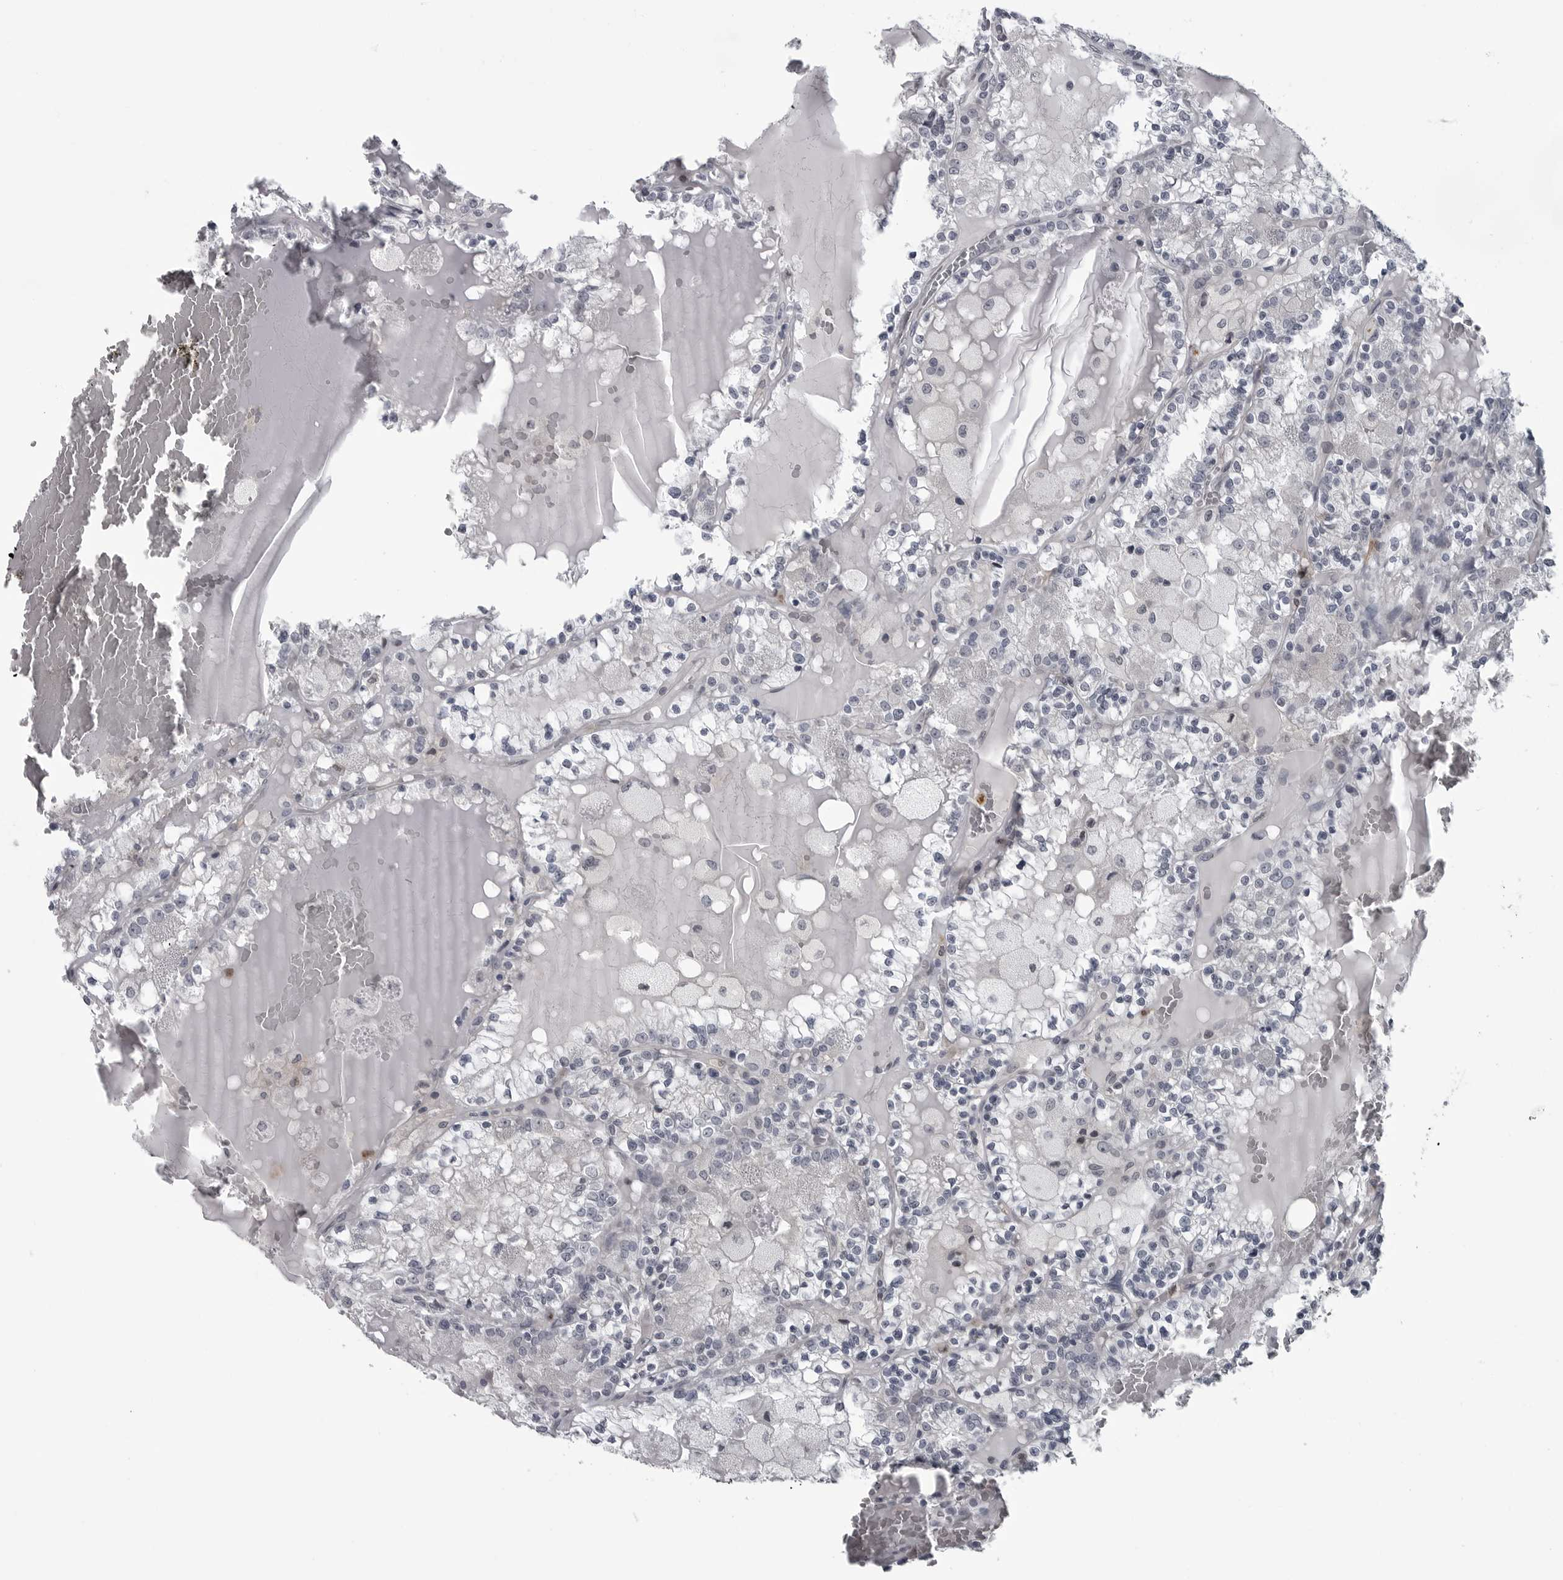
{"staining": {"intensity": "negative", "quantity": "none", "location": "none"}, "tissue": "renal cancer", "cell_type": "Tumor cells", "image_type": "cancer", "snomed": [{"axis": "morphology", "description": "Adenocarcinoma, NOS"}, {"axis": "topography", "description": "Kidney"}], "caption": "This is an immunohistochemistry image of renal cancer (adenocarcinoma). There is no staining in tumor cells.", "gene": "LYSMD1", "patient": {"sex": "female", "age": 56}}